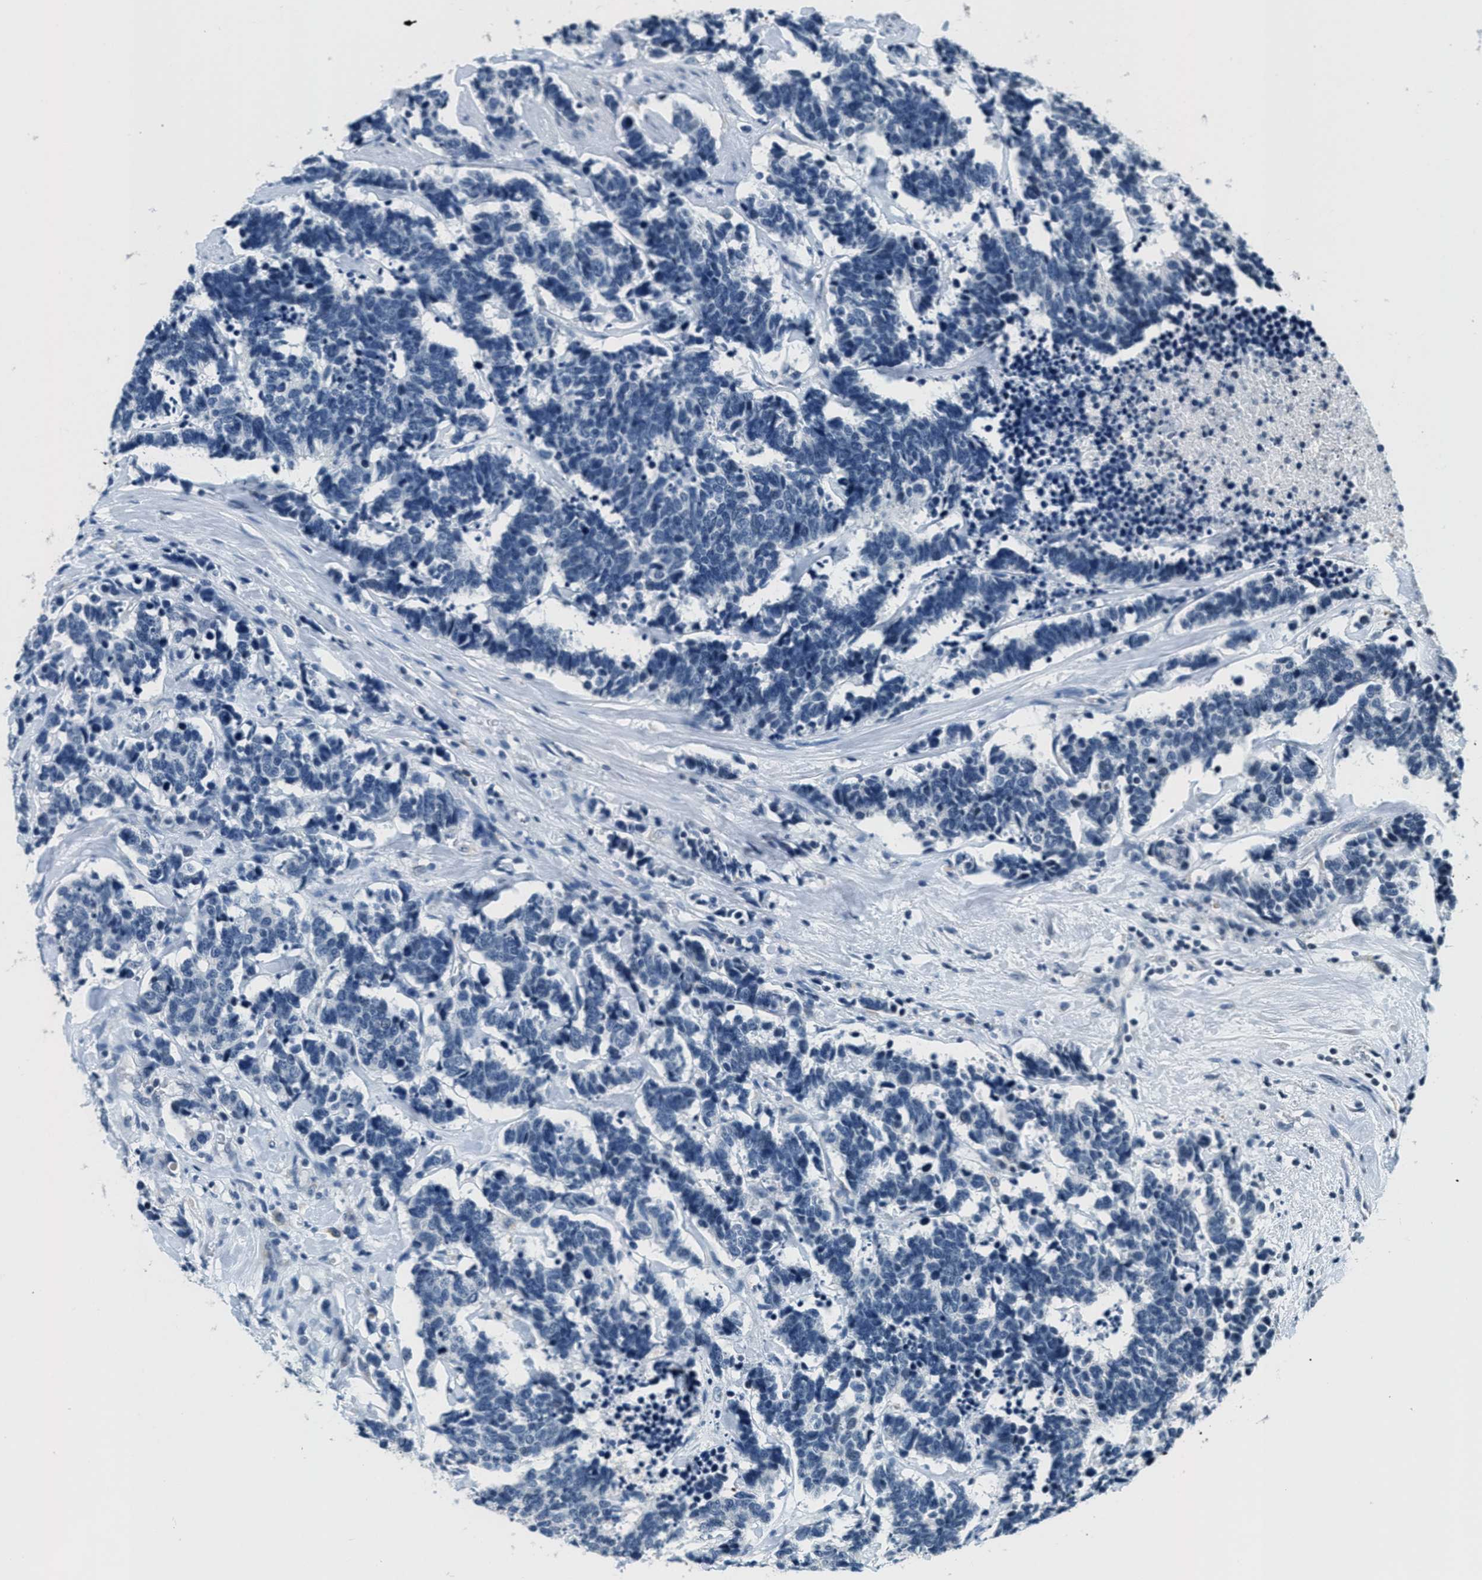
{"staining": {"intensity": "negative", "quantity": "none", "location": "none"}, "tissue": "carcinoid", "cell_type": "Tumor cells", "image_type": "cancer", "snomed": [{"axis": "morphology", "description": "Carcinoma, NOS"}, {"axis": "morphology", "description": "Carcinoid, malignant, NOS"}, {"axis": "topography", "description": "Urinary bladder"}], "caption": "An image of human carcinoid is negative for staining in tumor cells.", "gene": "CA4", "patient": {"sex": "male", "age": 57}}